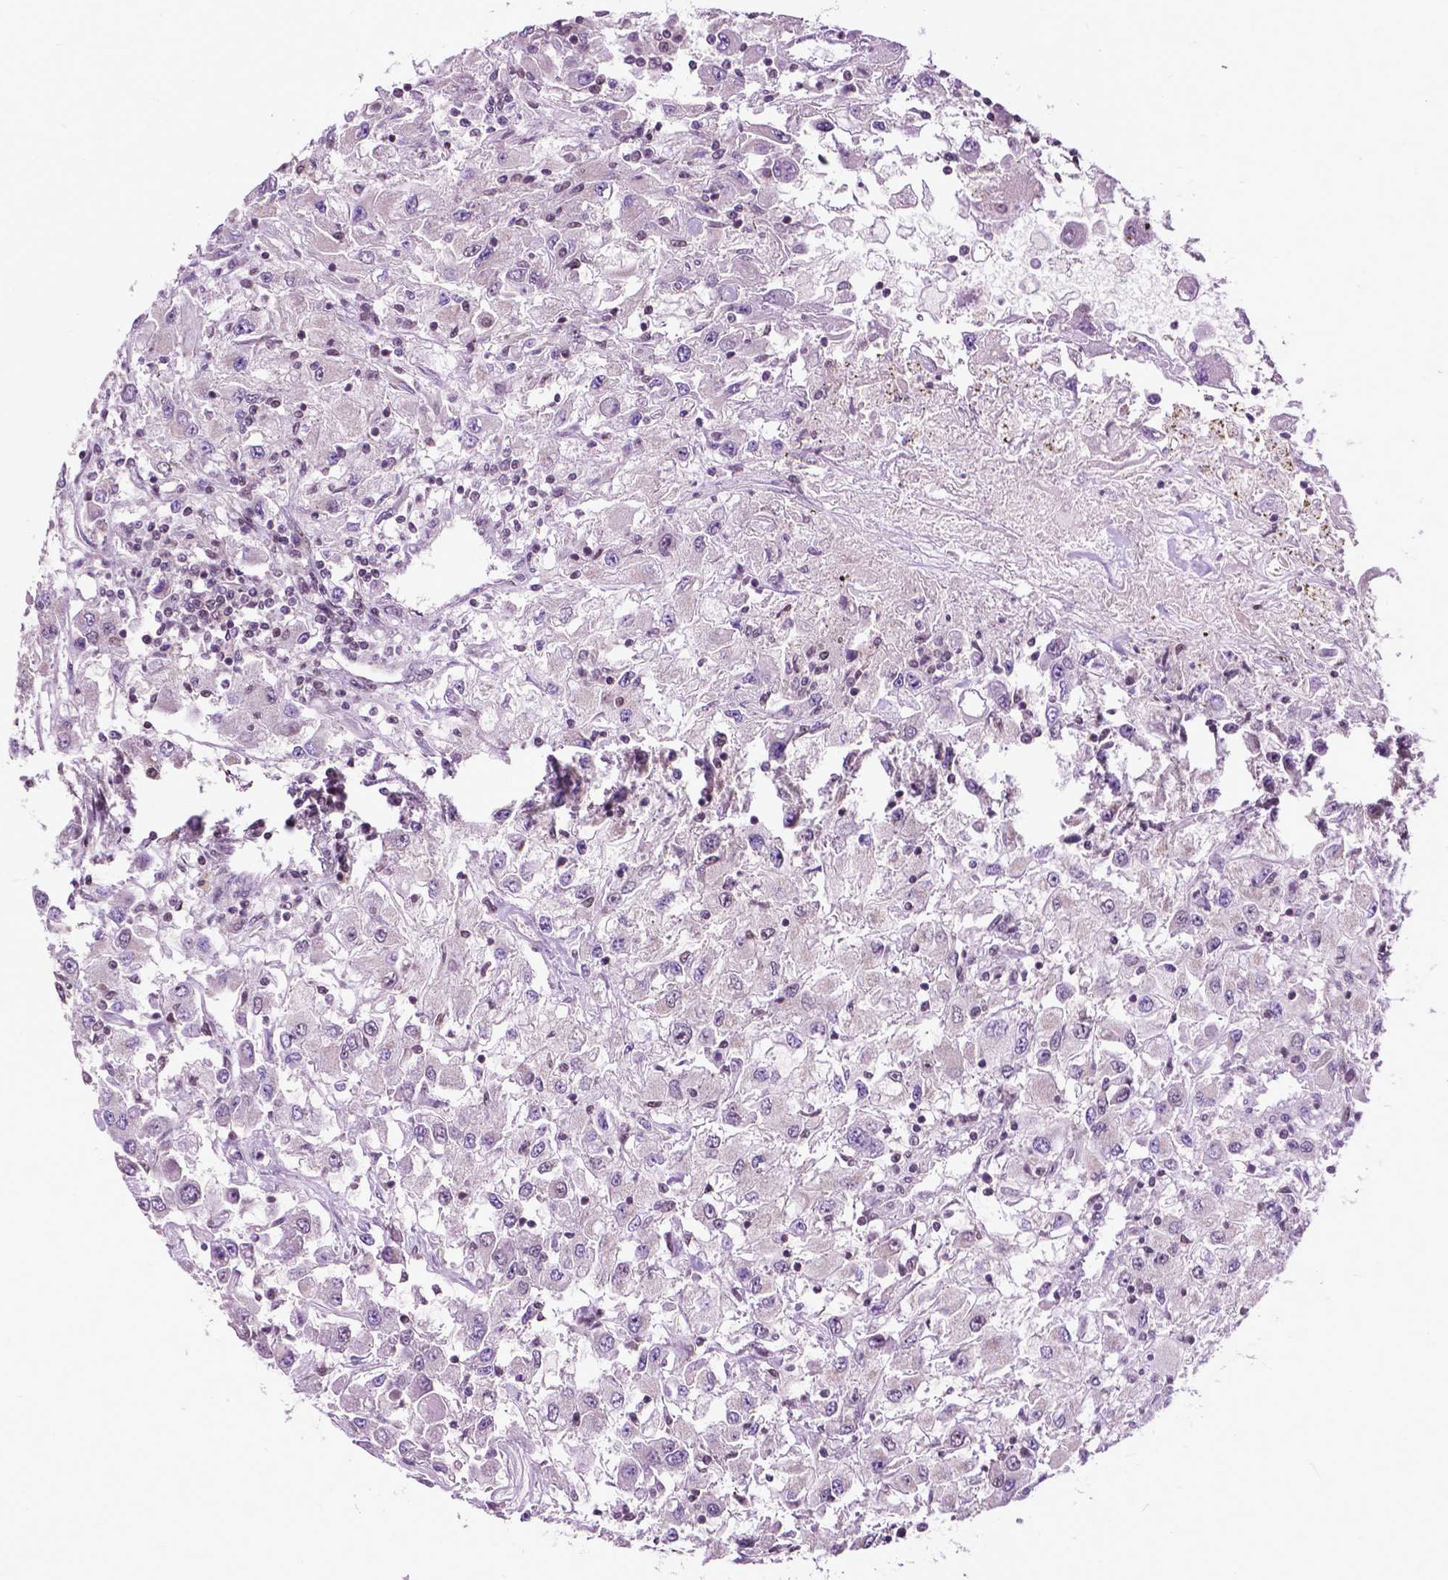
{"staining": {"intensity": "negative", "quantity": "none", "location": "none"}, "tissue": "renal cancer", "cell_type": "Tumor cells", "image_type": "cancer", "snomed": [{"axis": "morphology", "description": "Adenocarcinoma, NOS"}, {"axis": "topography", "description": "Kidney"}], "caption": "DAB immunohistochemical staining of renal cancer (adenocarcinoma) reveals no significant staining in tumor cells. (DAB immunohistochemistry (IHC) visualized using brightfield microscopy, high magnification).", "gene": "EAF1", "patient": {"sex": "female", "age": 67}}